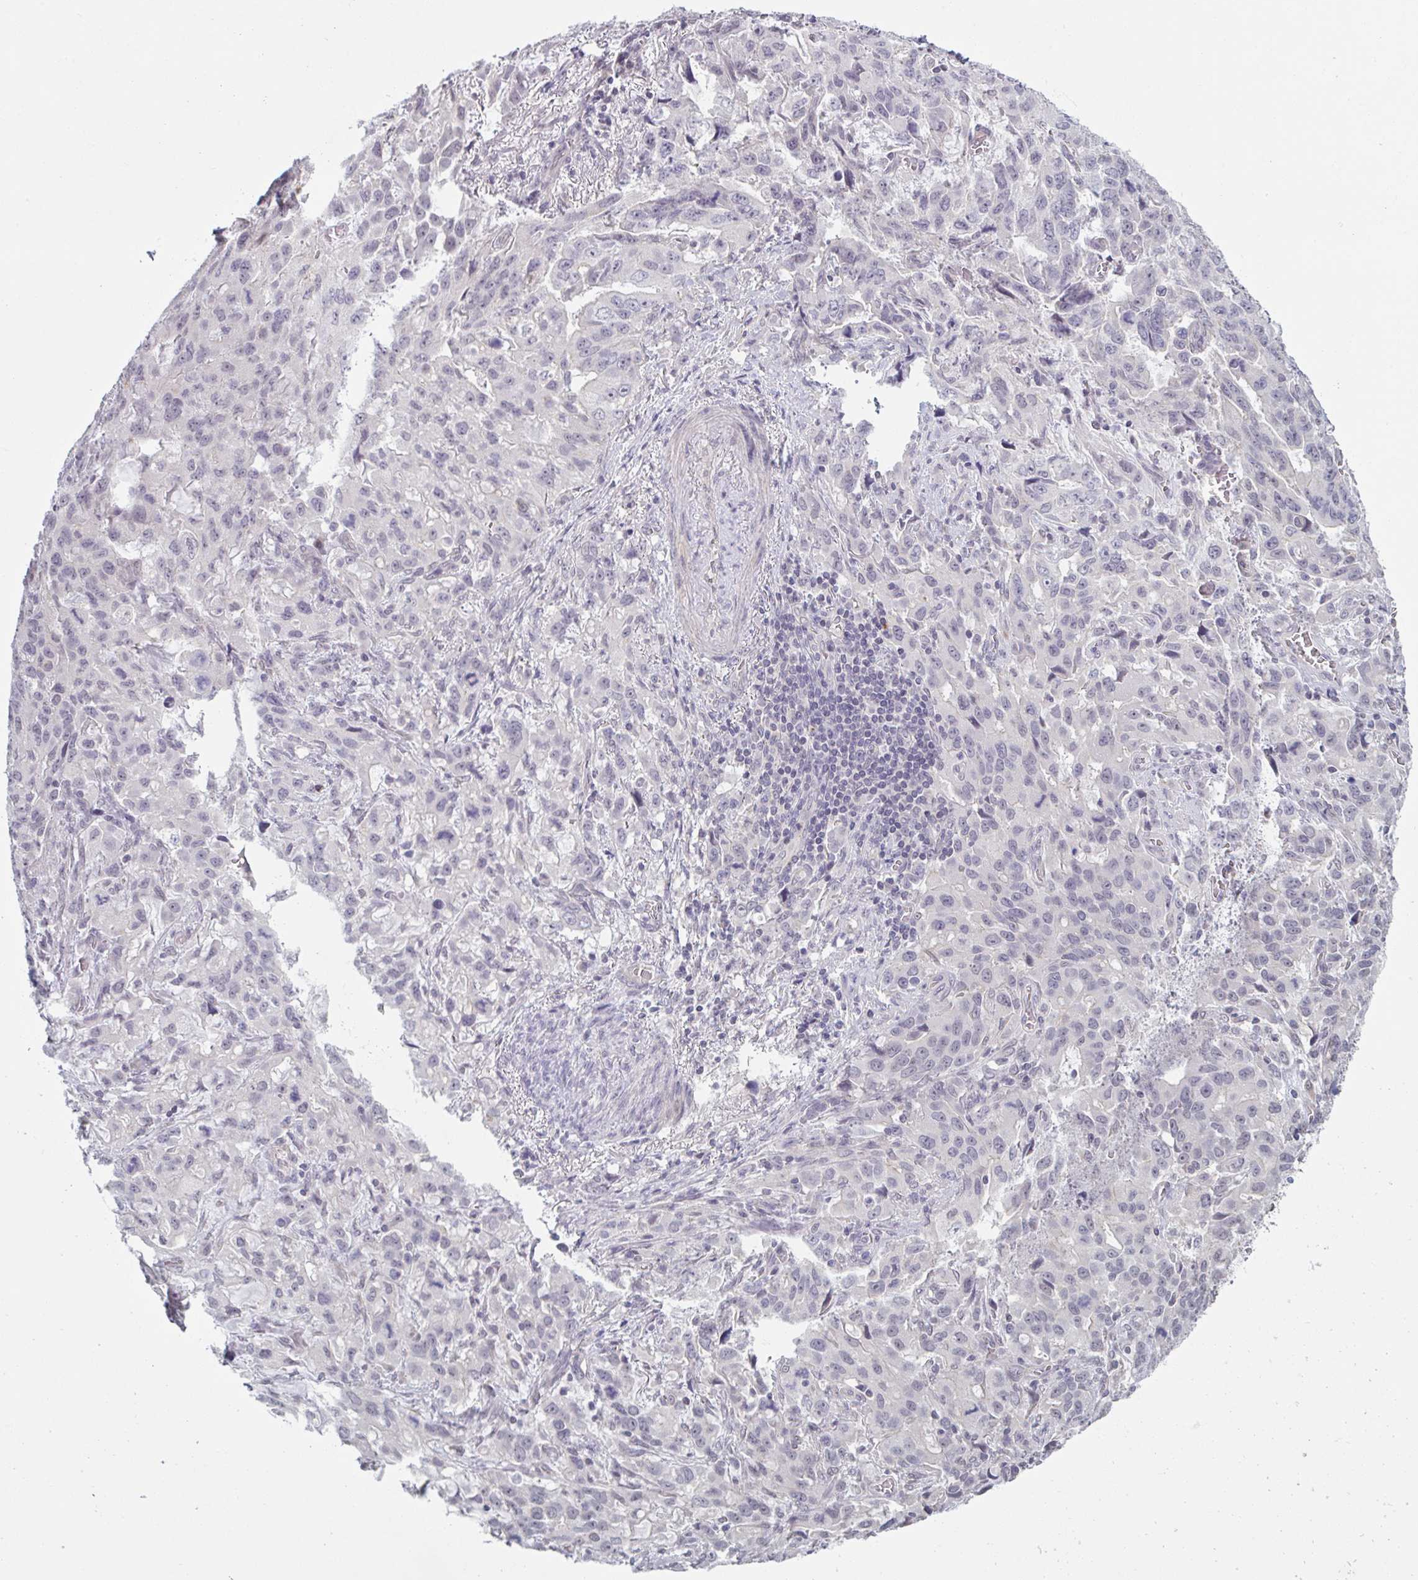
{"staining": {"intensity": "negative", "quantity": "none", "location": "none"}, "tissue": "stomach cancer", "cell_type": "Tumor cells", "image_type": "cancer", "snomed": [{"axis": "morphology", "description": "Adenocarcinoma, NOS"}, {"axis": "topography", "description": "Stomach, upper"}], "caption": "IHC of stomach adenocarcinoma shows no staining in tumor cells. (Stains: DAB IHC with hematoxylin counter stain, Microscopy: brightfield microscopy at high magnification).", "gene": "ZNF214", "patient": {"sex": "male", "age": 85}}